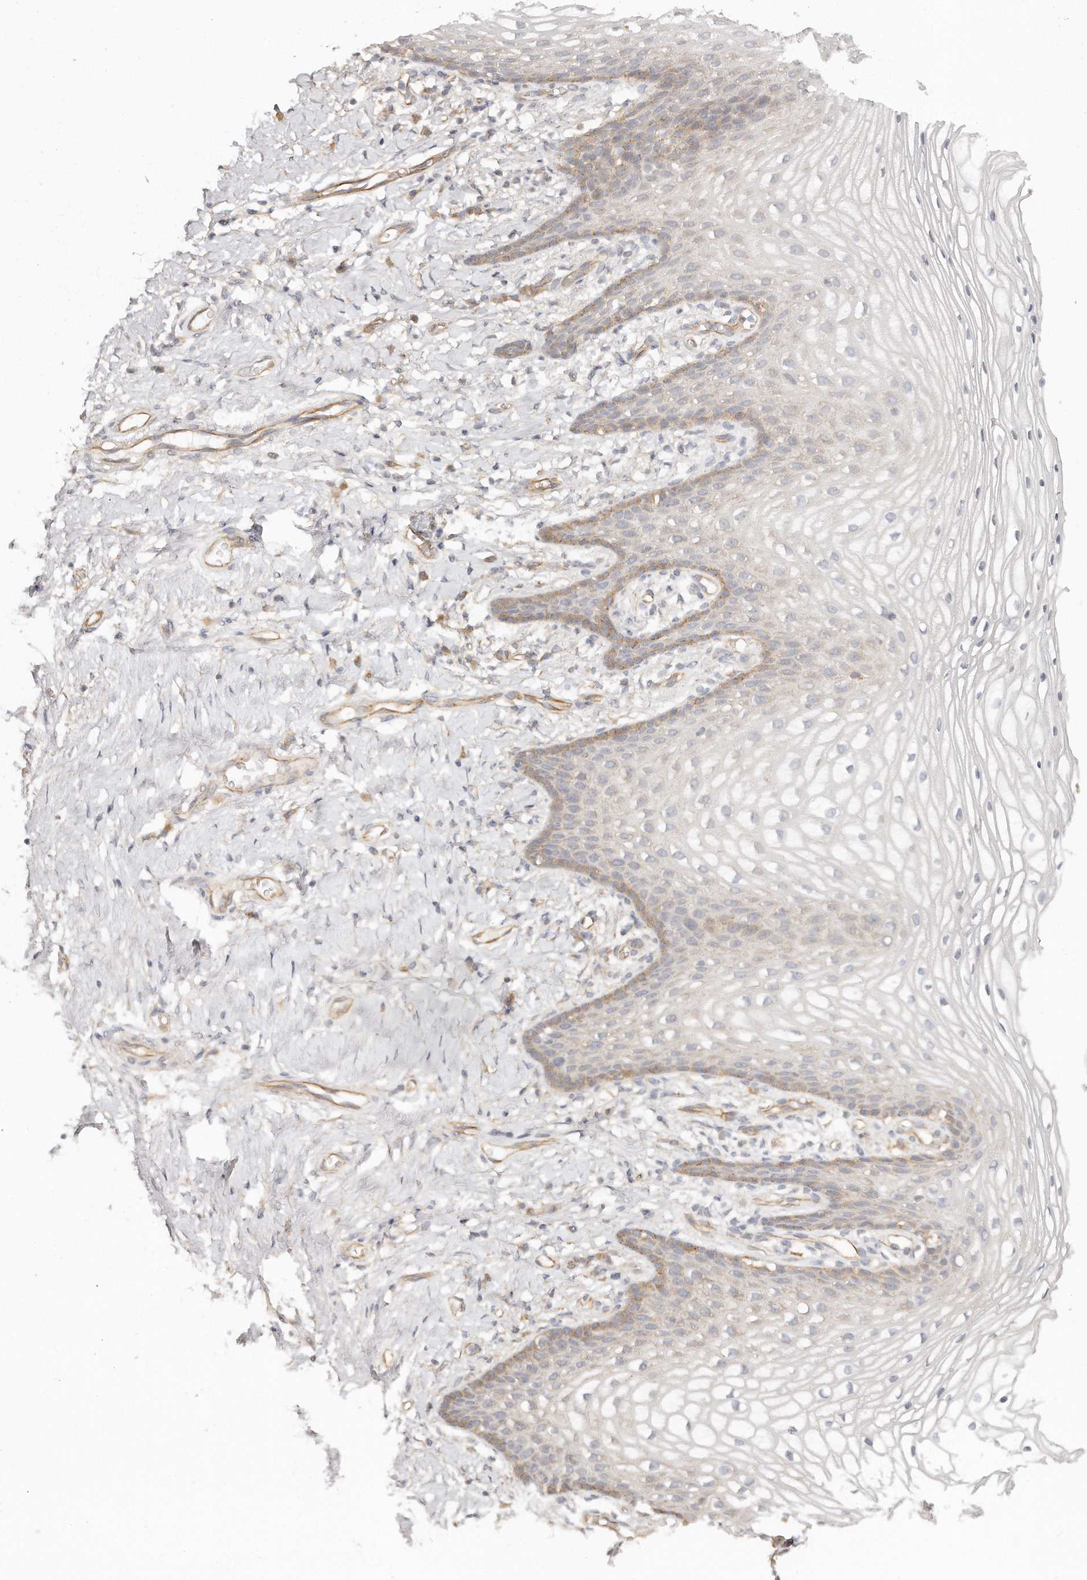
{"staining": {"intensity": "weak", "quantity": "<25%", "location": "cytoplasmic/membranous"}, "tissue": "vagina", "cell_type": "Squamous epithelial cells", "image_type": "normal", "snomed": [{"axis": "morphology", "description": "Normal tissue, NOS"}, {"axis": "topography", "description": "Vagina"}], "caption": "Immunohistochemistry (IHC) photomicrograph of normal human vagina stained for a protein (brown), which shows no staining in squamous epithelial cells. (DAB (3,3'-diaminobenzidine) IHC visualized using brightfield microscopy, high magnification).", "gene": "TTLL4", "patient": {"sex": "female", "age": 60}}